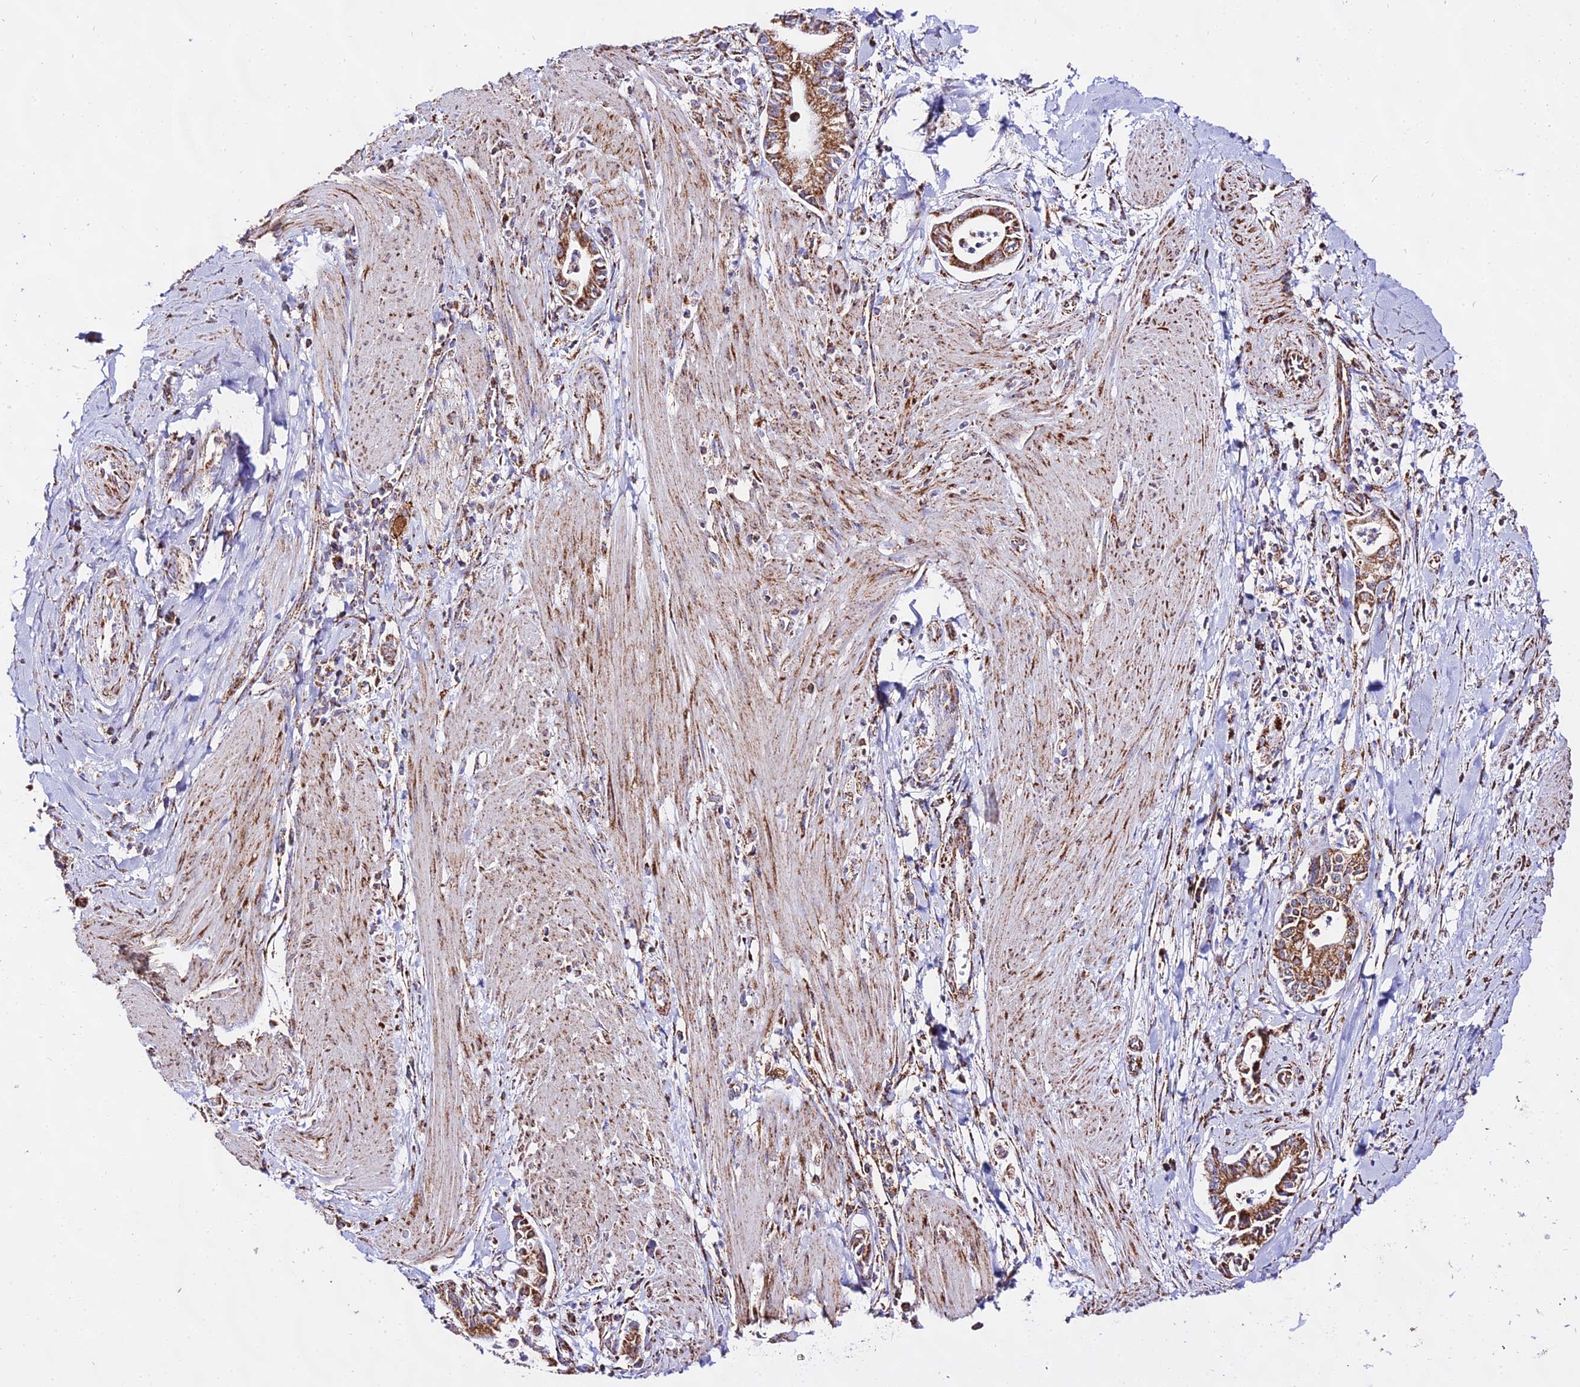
{"staining": {"intensity": "strong", "quantity": ">75%", "location": "cytoplasmic/membranous"}, "tissue": "pancreatic cancer", "cell_type": "Tumor cells", "image_type": "cancer", "snomed": [{"axis": "morphology", "description": "Adenocarcinoma, NOS"}, {"axis": "topography", "description": "Pancreas"}], "caption": "Protein staining of adenocarcinoma (pancreatic) tissue displays strong cytoplasmic/membranous positivity in approximately >75% of tumor cells. Nuclei are stained in blue.", "gene": "ATP5PD", "patient": {"sex": "male", "age": 78}}